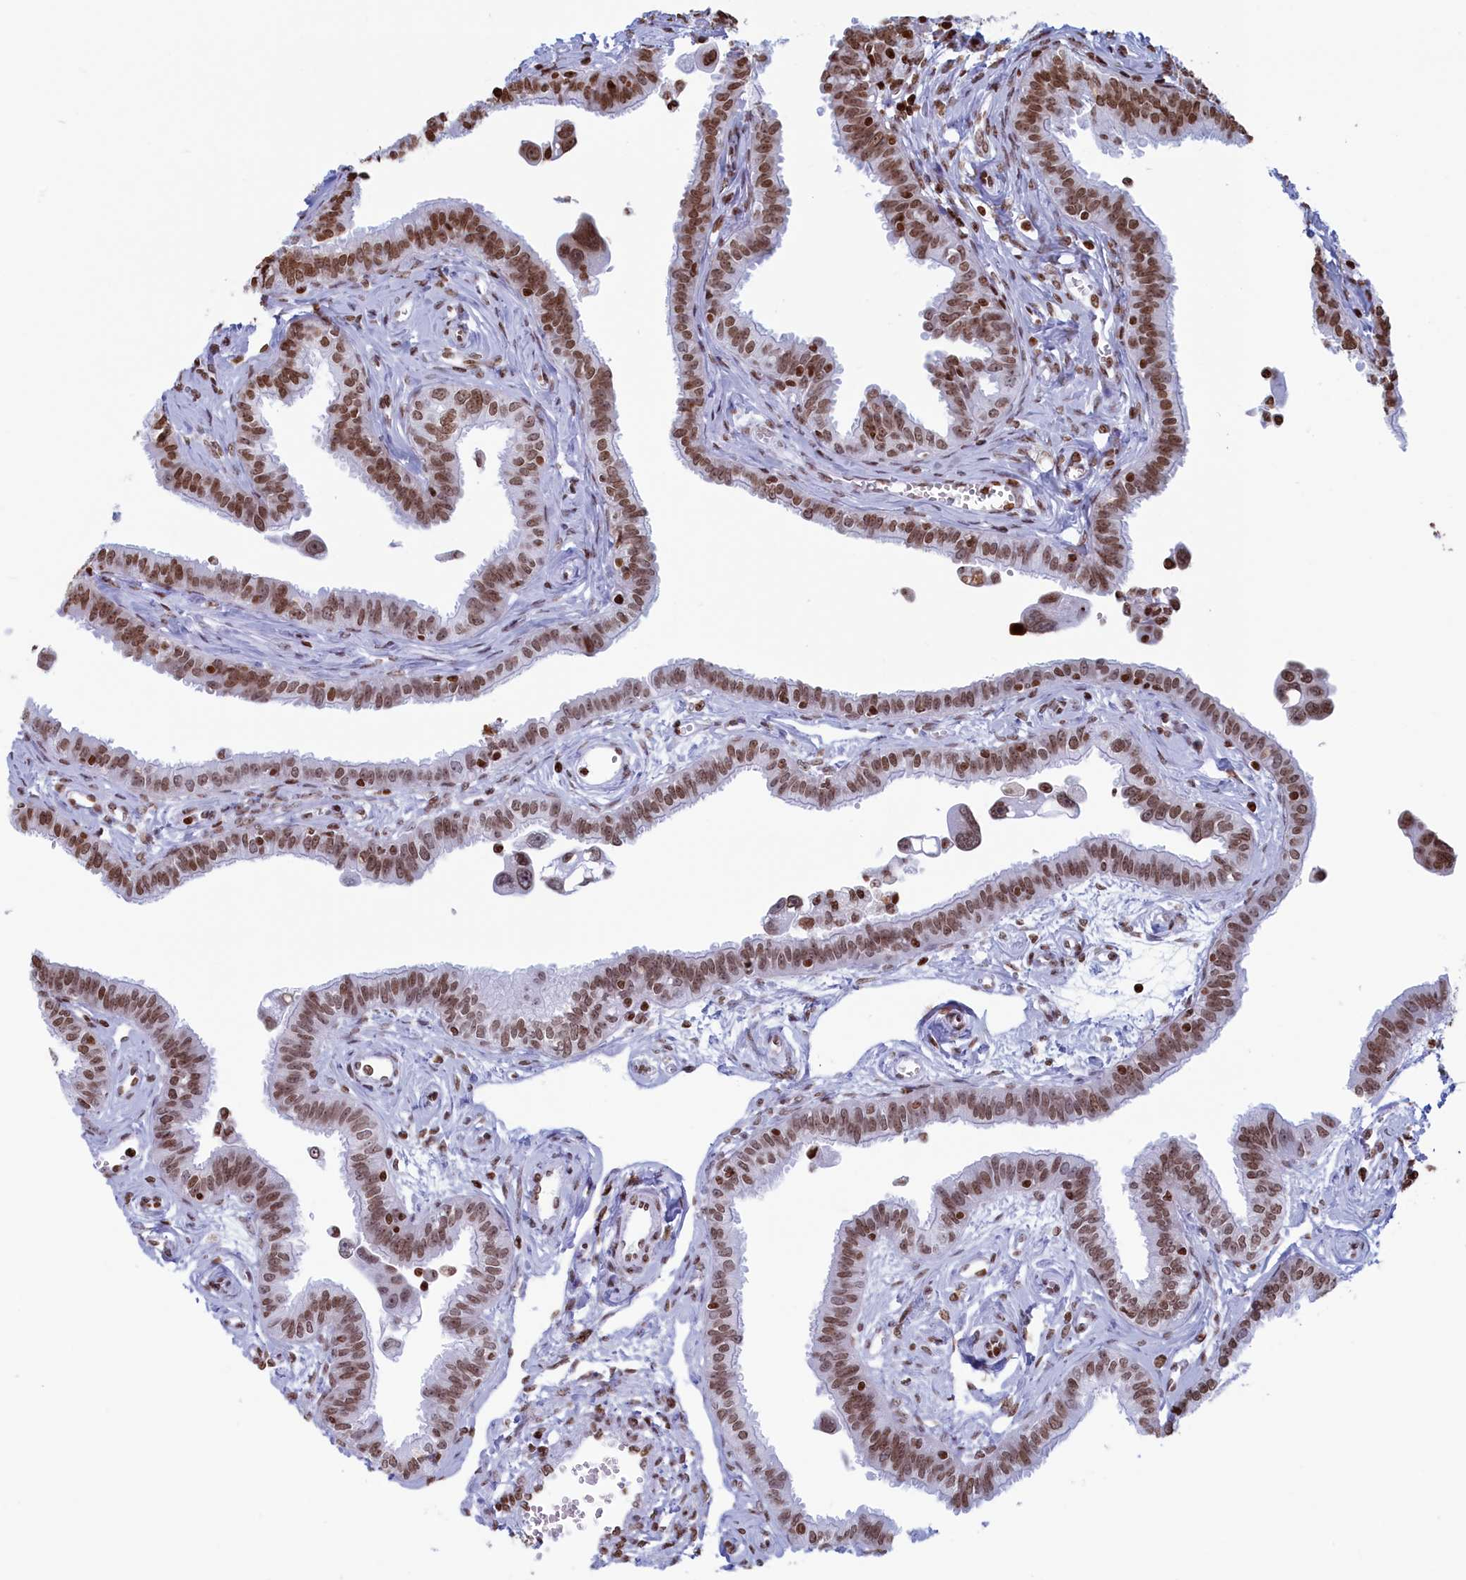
{"staining": {"intensity": "strong", "quantity": ">75%", "location": "nuclear"}, "tissue": "fallopian tube", "cell_type": "Glandular cells", "image_type": "normal", "snomed": [{"axis": "morphology", "description": "Normal tissue, NOS"}, {"axis": "morphology", "description": "Carcinoma, NOS"}, {"axis": "topography", "description": "Fallopian tube"}, {"axis": "topography", "description": "Ovary"}], "caption": "An immunohistochemistry (IHC) image of benign tissue is shown. Protein staining in brown labels strong nuclear positivity in fallopian tube within glandular cells.", "gene": "APOBEC3A", "patient": {"sex": "female", "age": 59}}